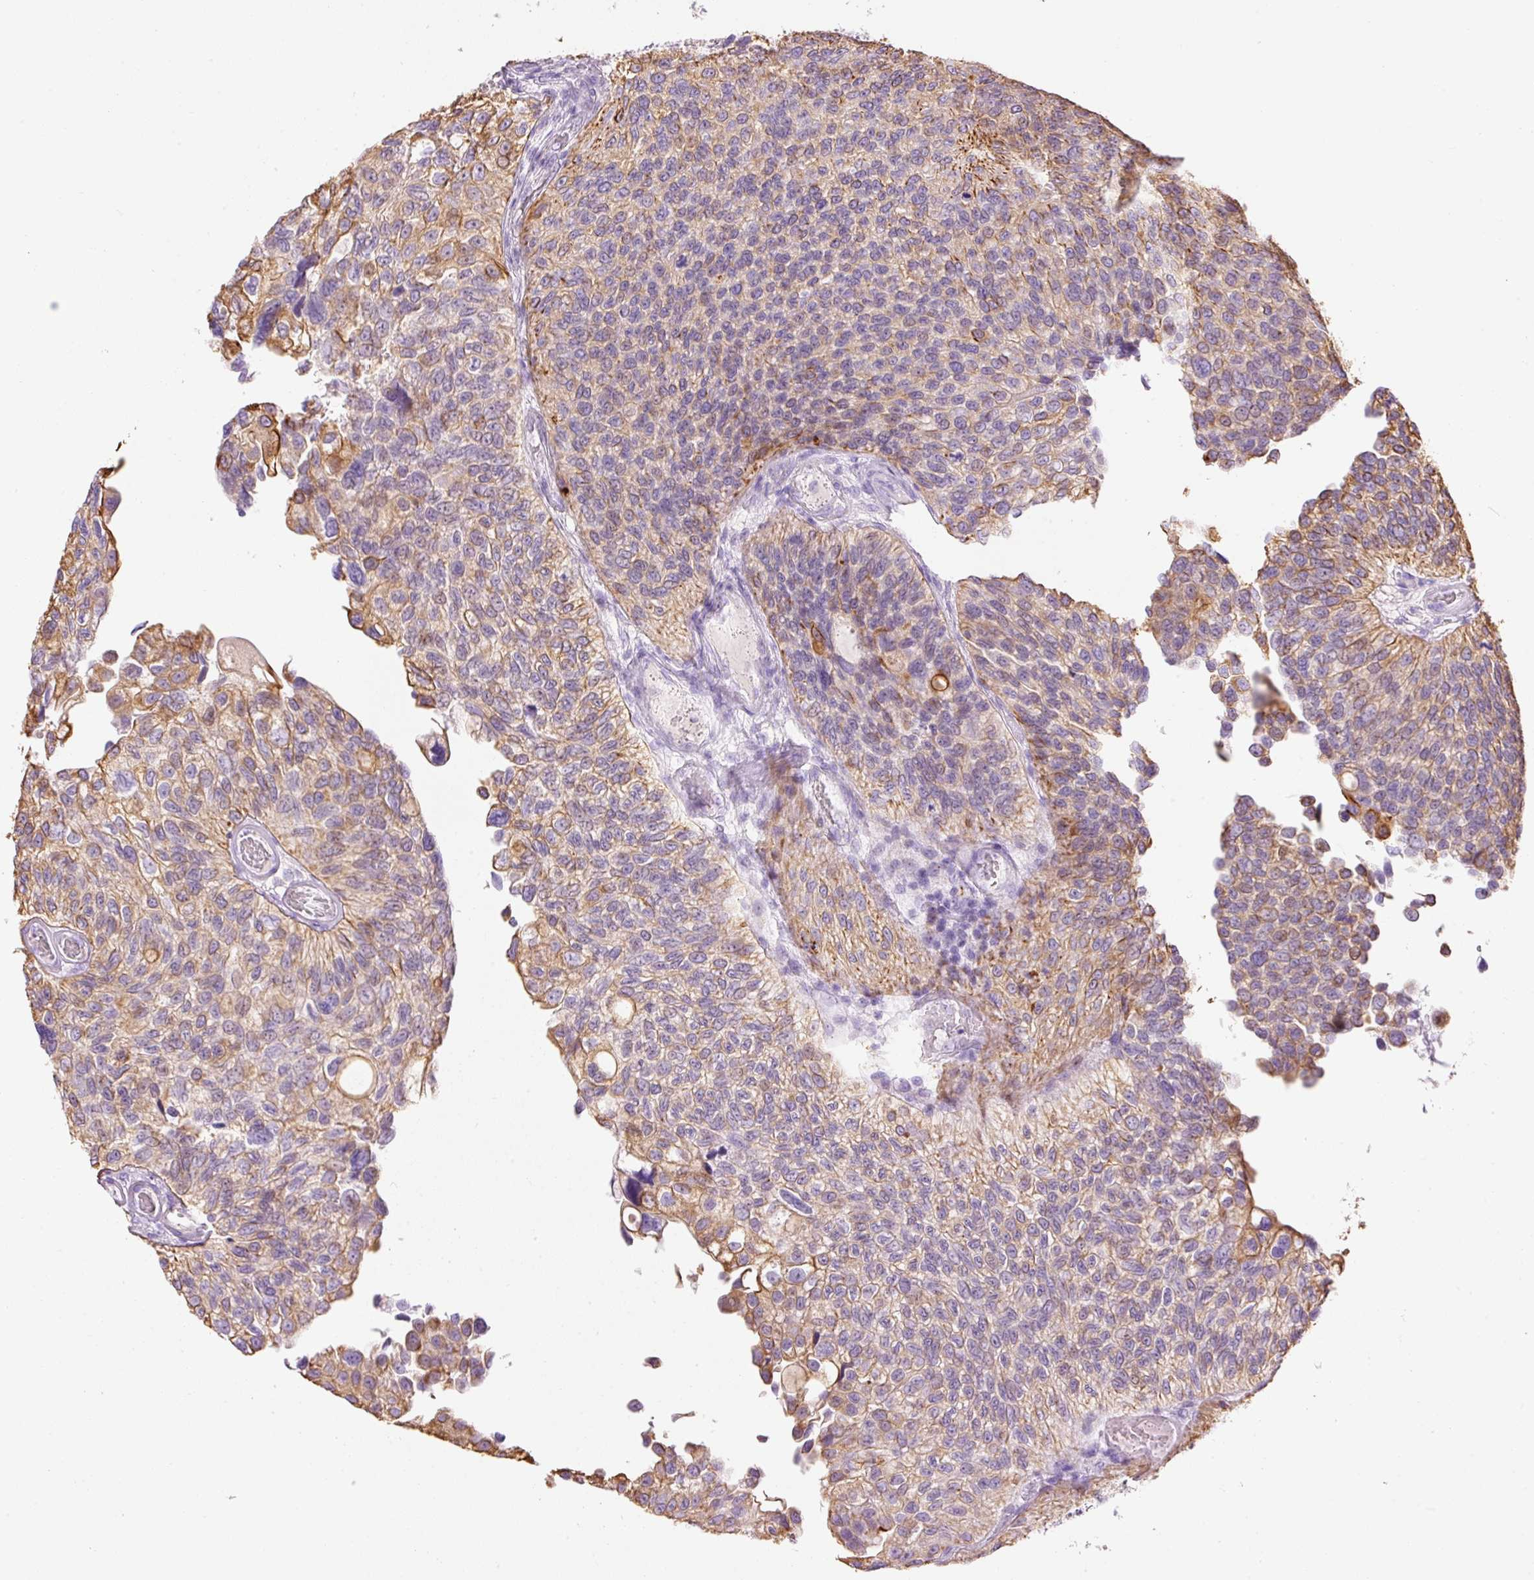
{"staining": {"intensity": "moderate", "quantity": "25%-75%", "location": "cytoplasmic/membranous"}, "tissue": "urothelial cancer", "cell_type": "Tumor cells", "image_type": "cancer", "snomed": [{"axis": "morphology", "description": "Urothelial carcinoma, NOS"}, {"axis": "topography", "description": "Urinary bladder"}], "caption": "An image of human urothelial cancer stained for a protein demonstrates moderate cytoplasmic/membranous brown staining in tumor cells.", "gene": "CARD16", "patient": {"sex": "male", "age": 87}}